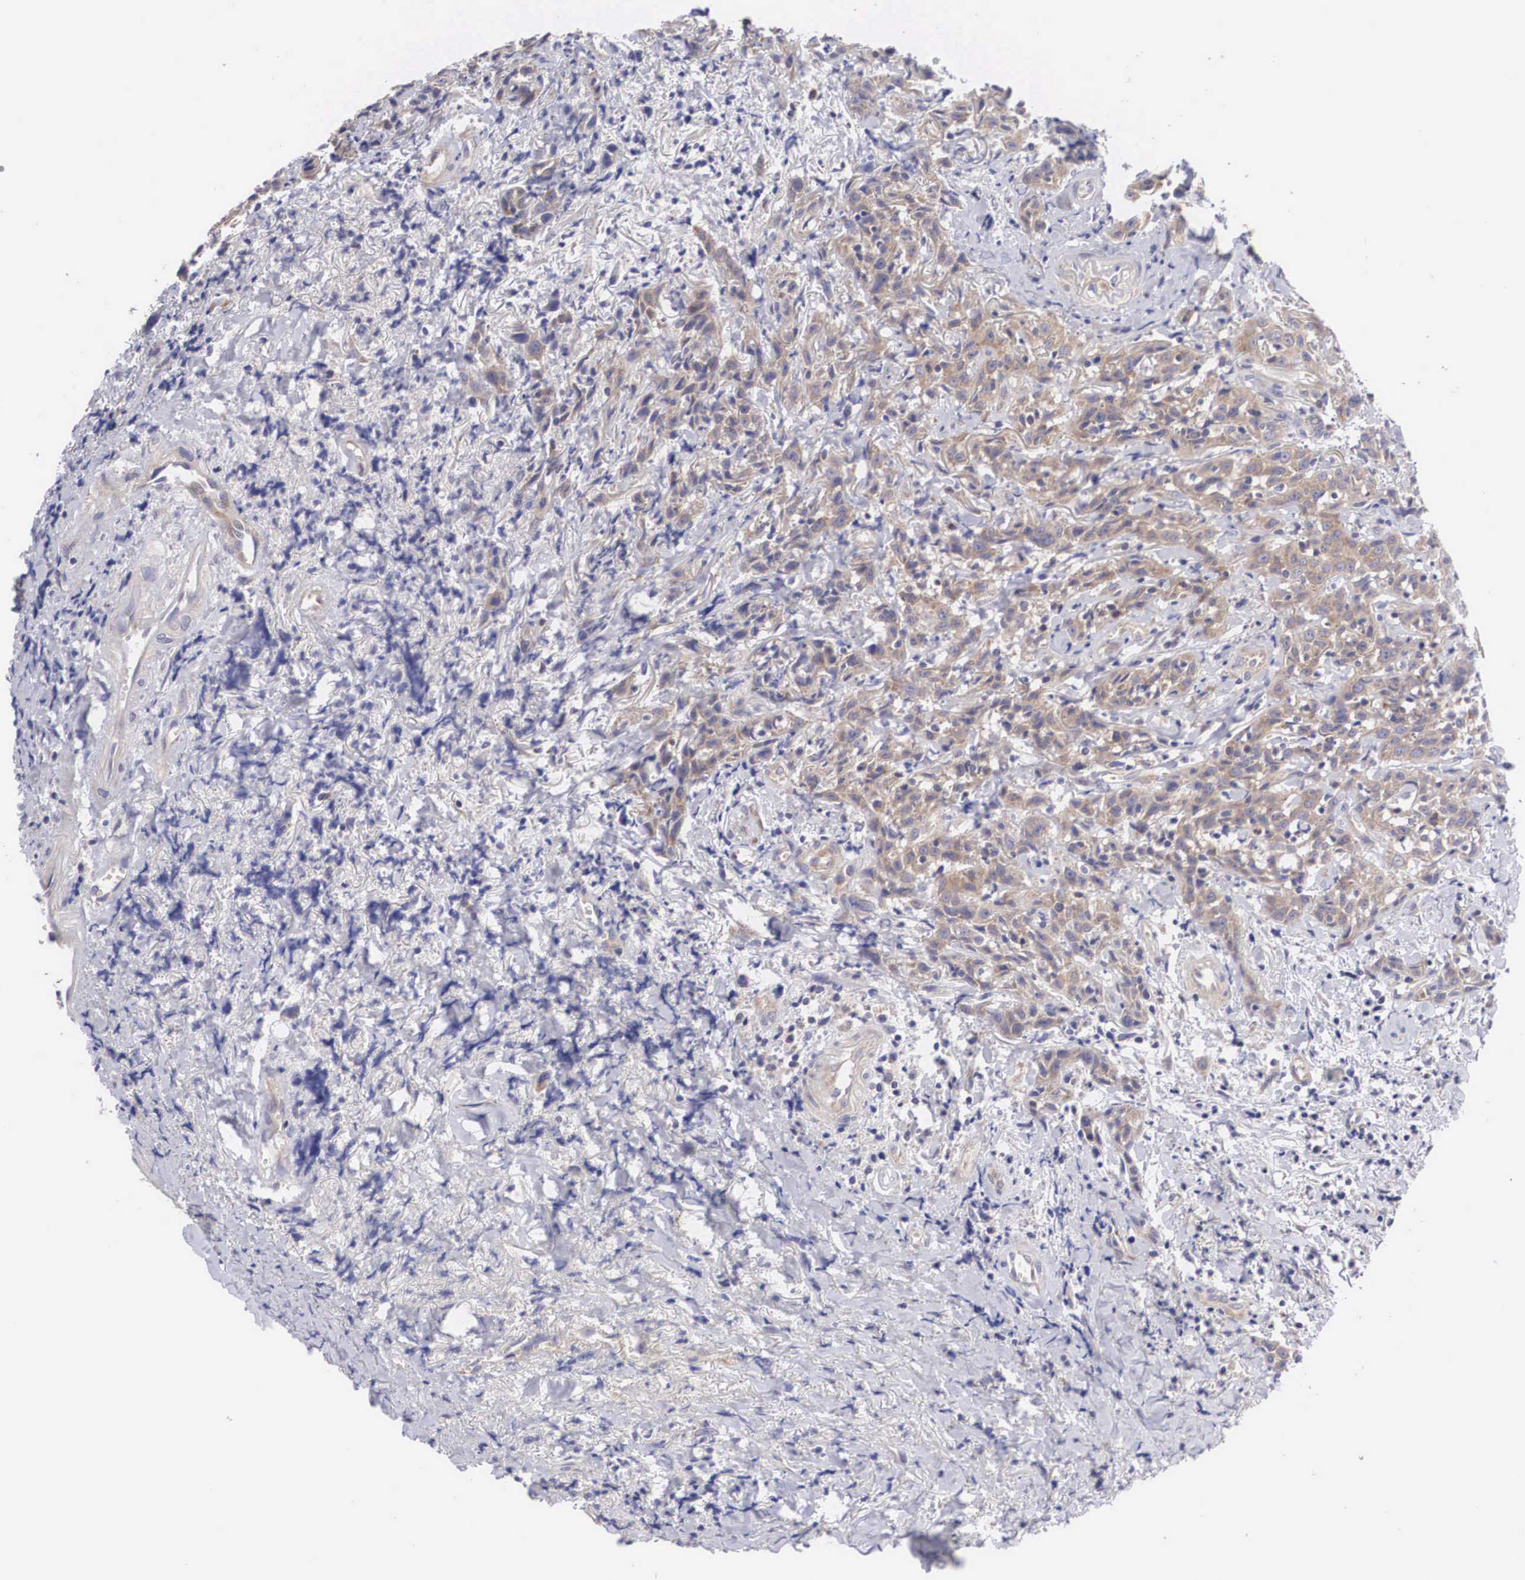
{"staining": {"intensity": "weak", "quantity": "25%-75%", "location": "cytoplasmic/membranous"}, "tissue": "head and neck cancer", "cell_type": "Tumor cells", "image_type": "cancer", "snomed": [{"axis": "morphology", "description": "Squamous cell carcinoma, NOS"}, {"axis": "topography", "description": "Oral tissue"}, {"axis": "topography", "description": "Head-Neck"}], "caption": "DAB immunohistochemical staining of head and neck squamous cell carcinoma displays weak cytoplasmic/membranous protein expression in about 25%-75% of tumor cells.", "gene": "TXLNG", "patient": {"sex": "female", "age": 82}}